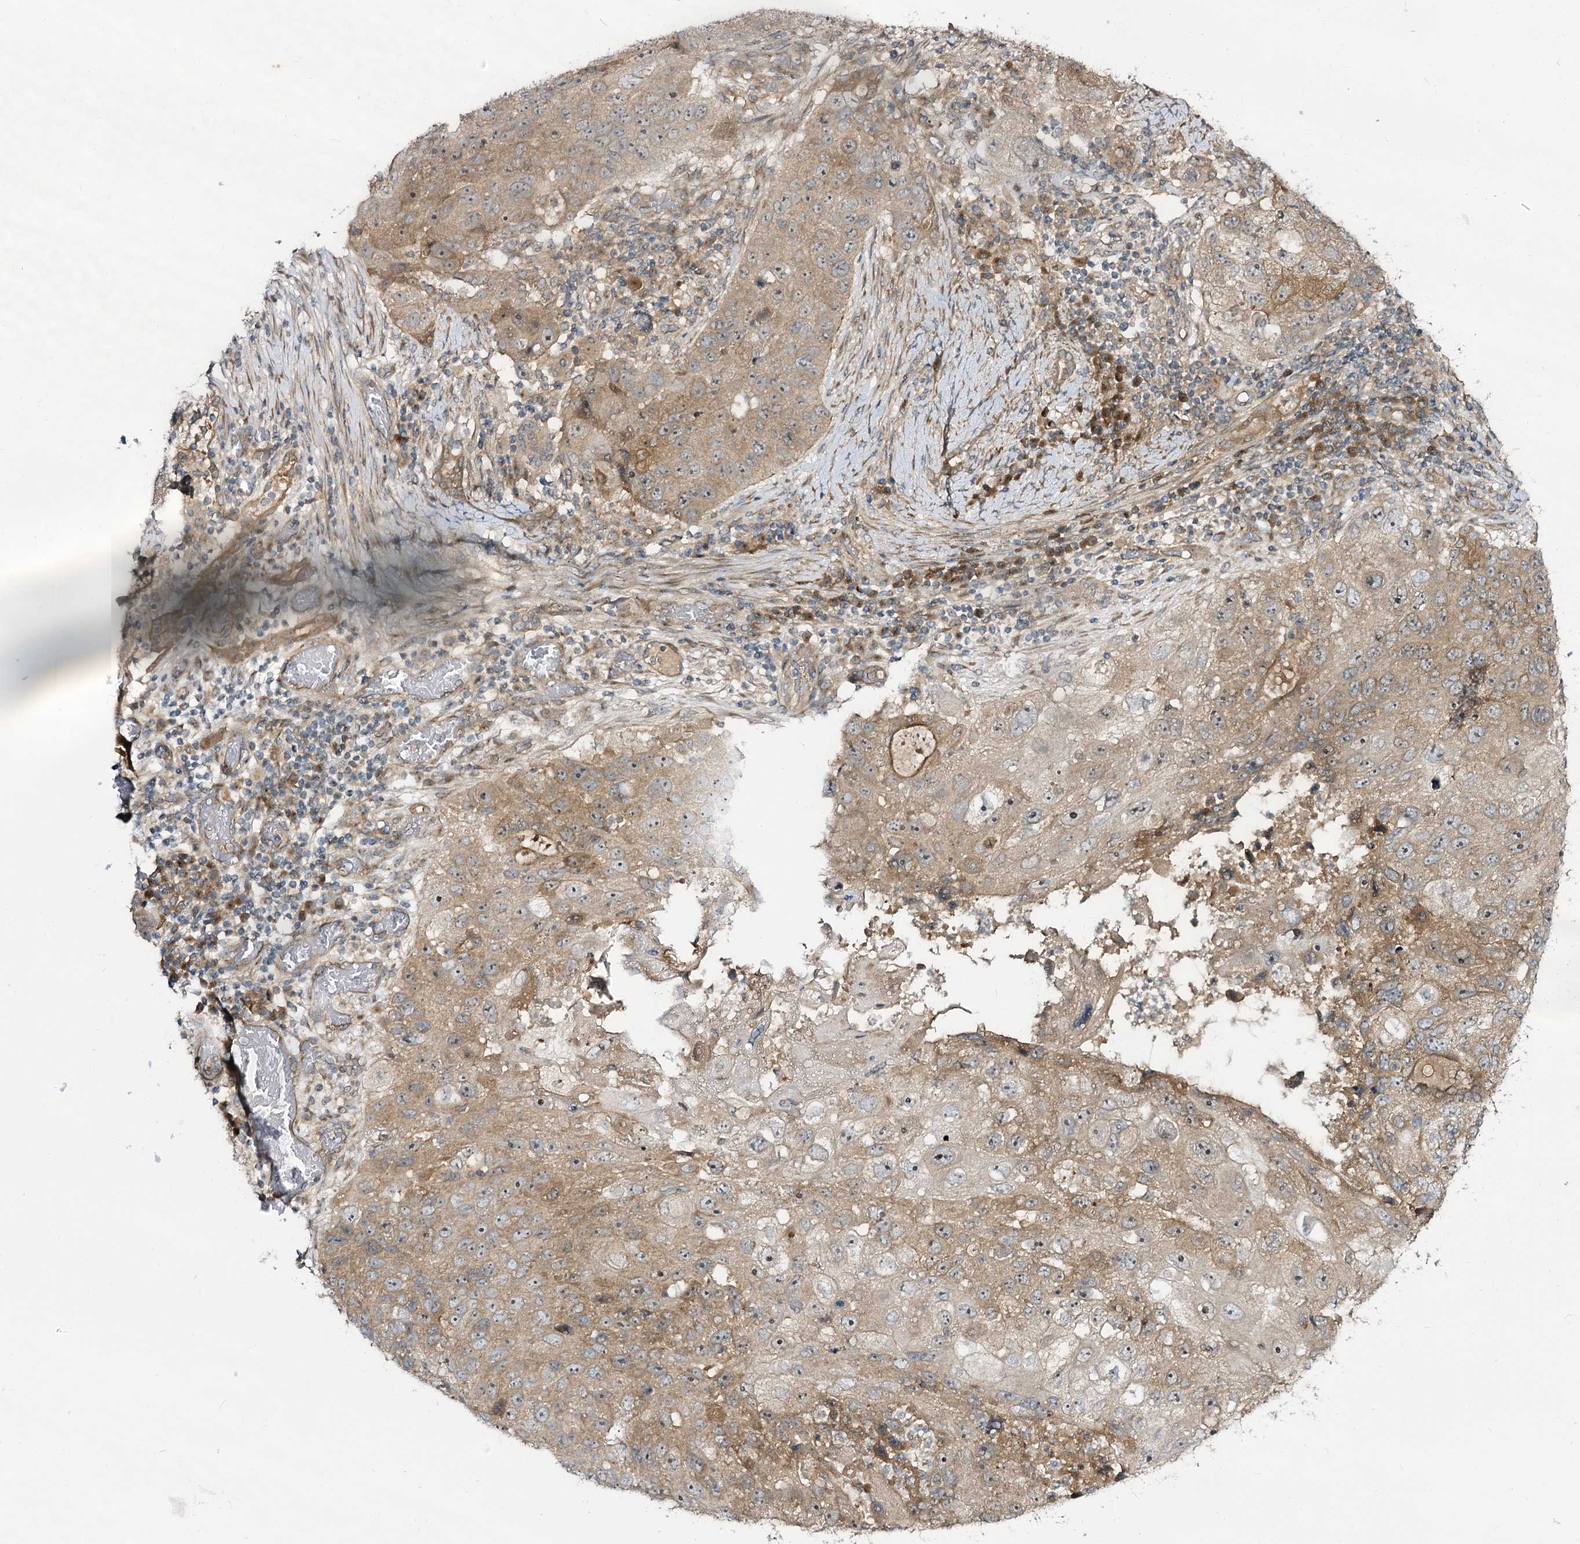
{"staining": {"intensity": "moderate", "quantity": ">75%", "location": "cytoplasmic/membranous,nuclear"}, "tissue": "lung cancer", "cell_type": "Tumor cells", "image_type": "cancer", "snomed": [{"axis": "morphology", "description": "Squamous cell carcinoma, NOS"}, {"axis": "topography", "description": "Lung"}], "caption": "Immunohistochemistry image of human squamous cell carcinoma (lung) stained for a protein (brown), which shows medium levels of moderate cytoplasmic/membranous and nuclear positivity in about >75% of tumor cells.", "gene": "C11orf80", "patient": {"sex": "male", "age": 61}}